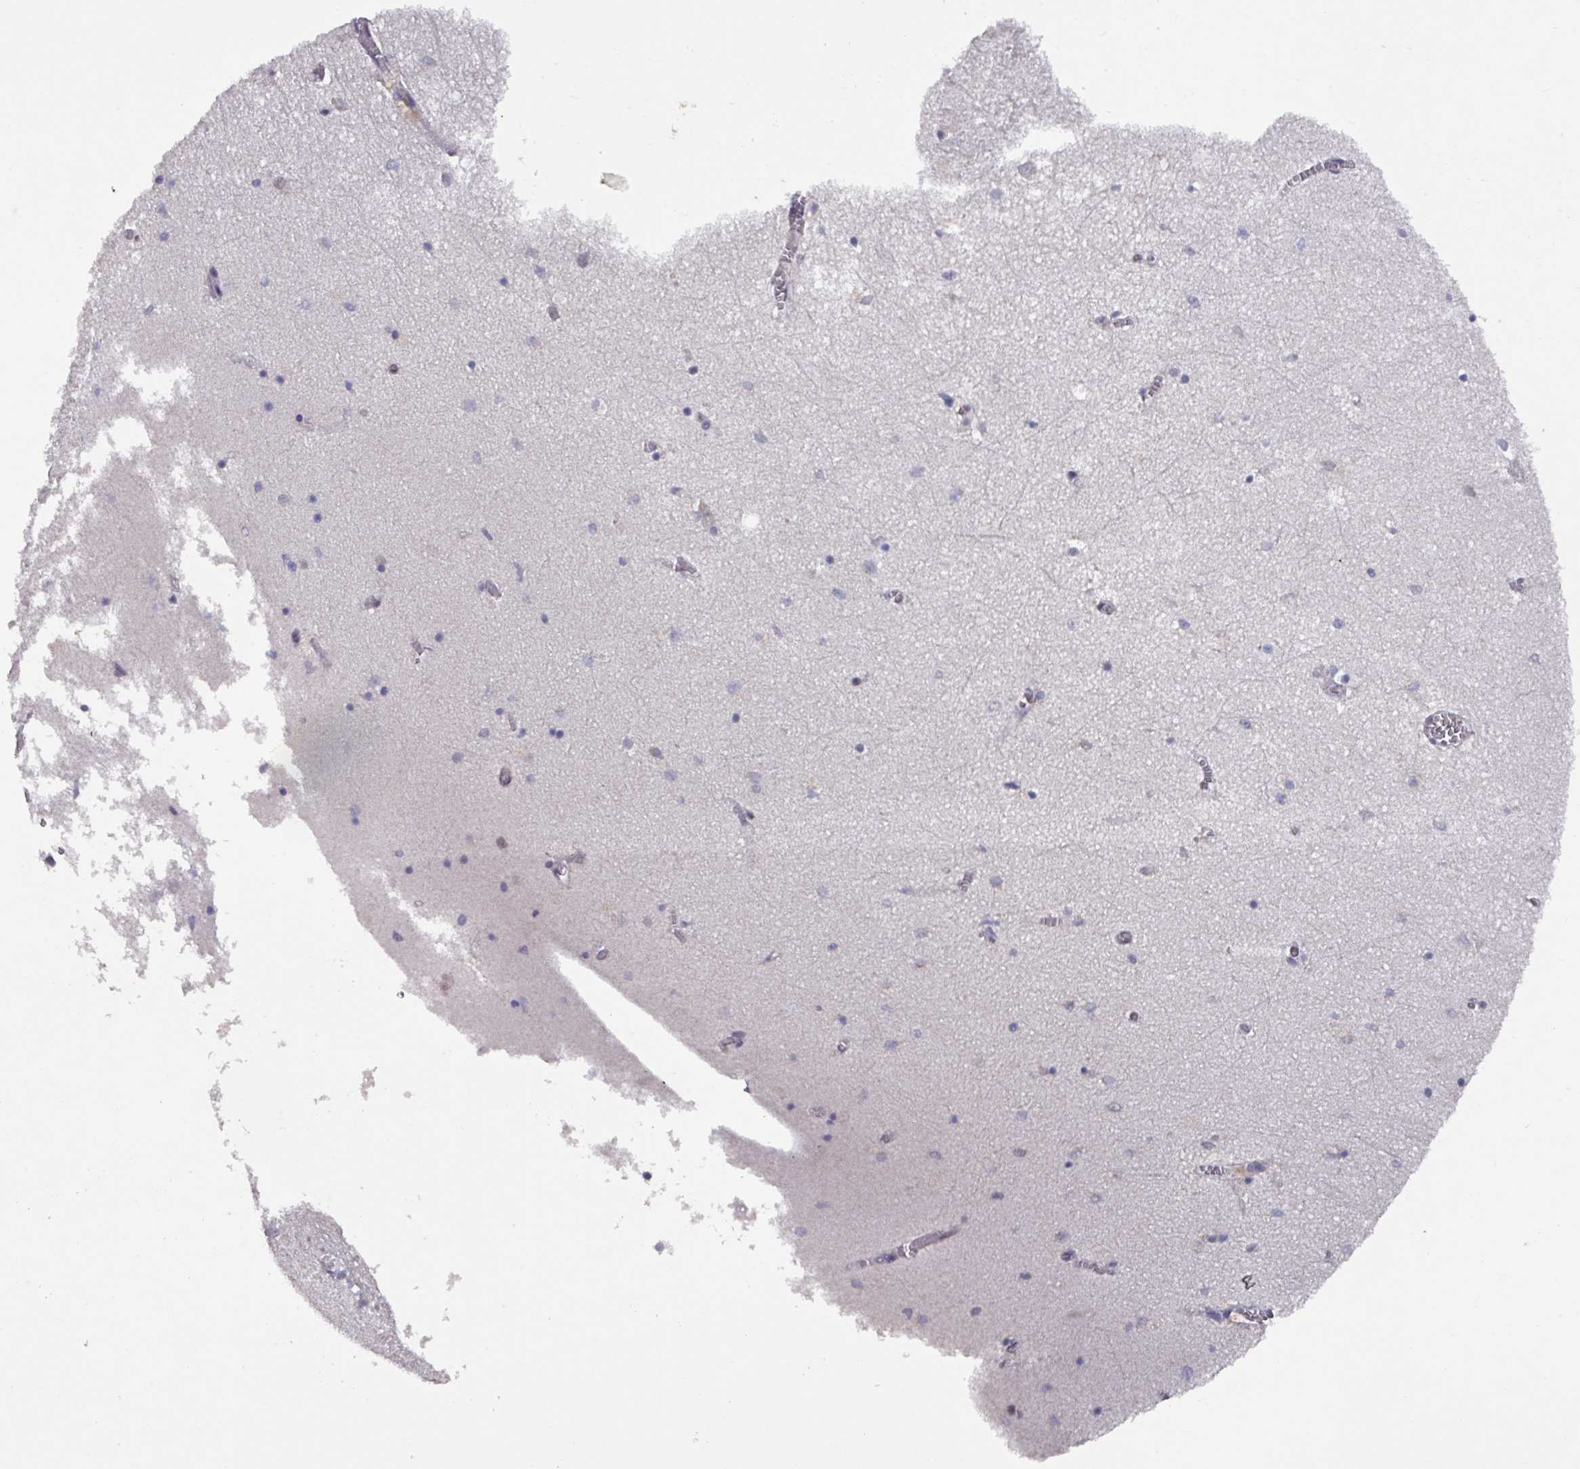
{"staining": {"intensity": "negative", "quantity": "none", "location": "none"}, "tissue": "hippocampus", "cell_type": "Glial cells", "image_type": "normal", "snomed": [{"axis": "morphology", "description": "Normal tissue, NOS"}, {"axis": "topography", "description": "Hippocampus"}], "caption": "High power microscopy histopathology image of an immunohistochemistry (IHC) micrograph of normal hippocampus, revealing no significant positivity in glial cells.", "gene": "PRRX1", "patient": {"sex": "female", "age": 64}}